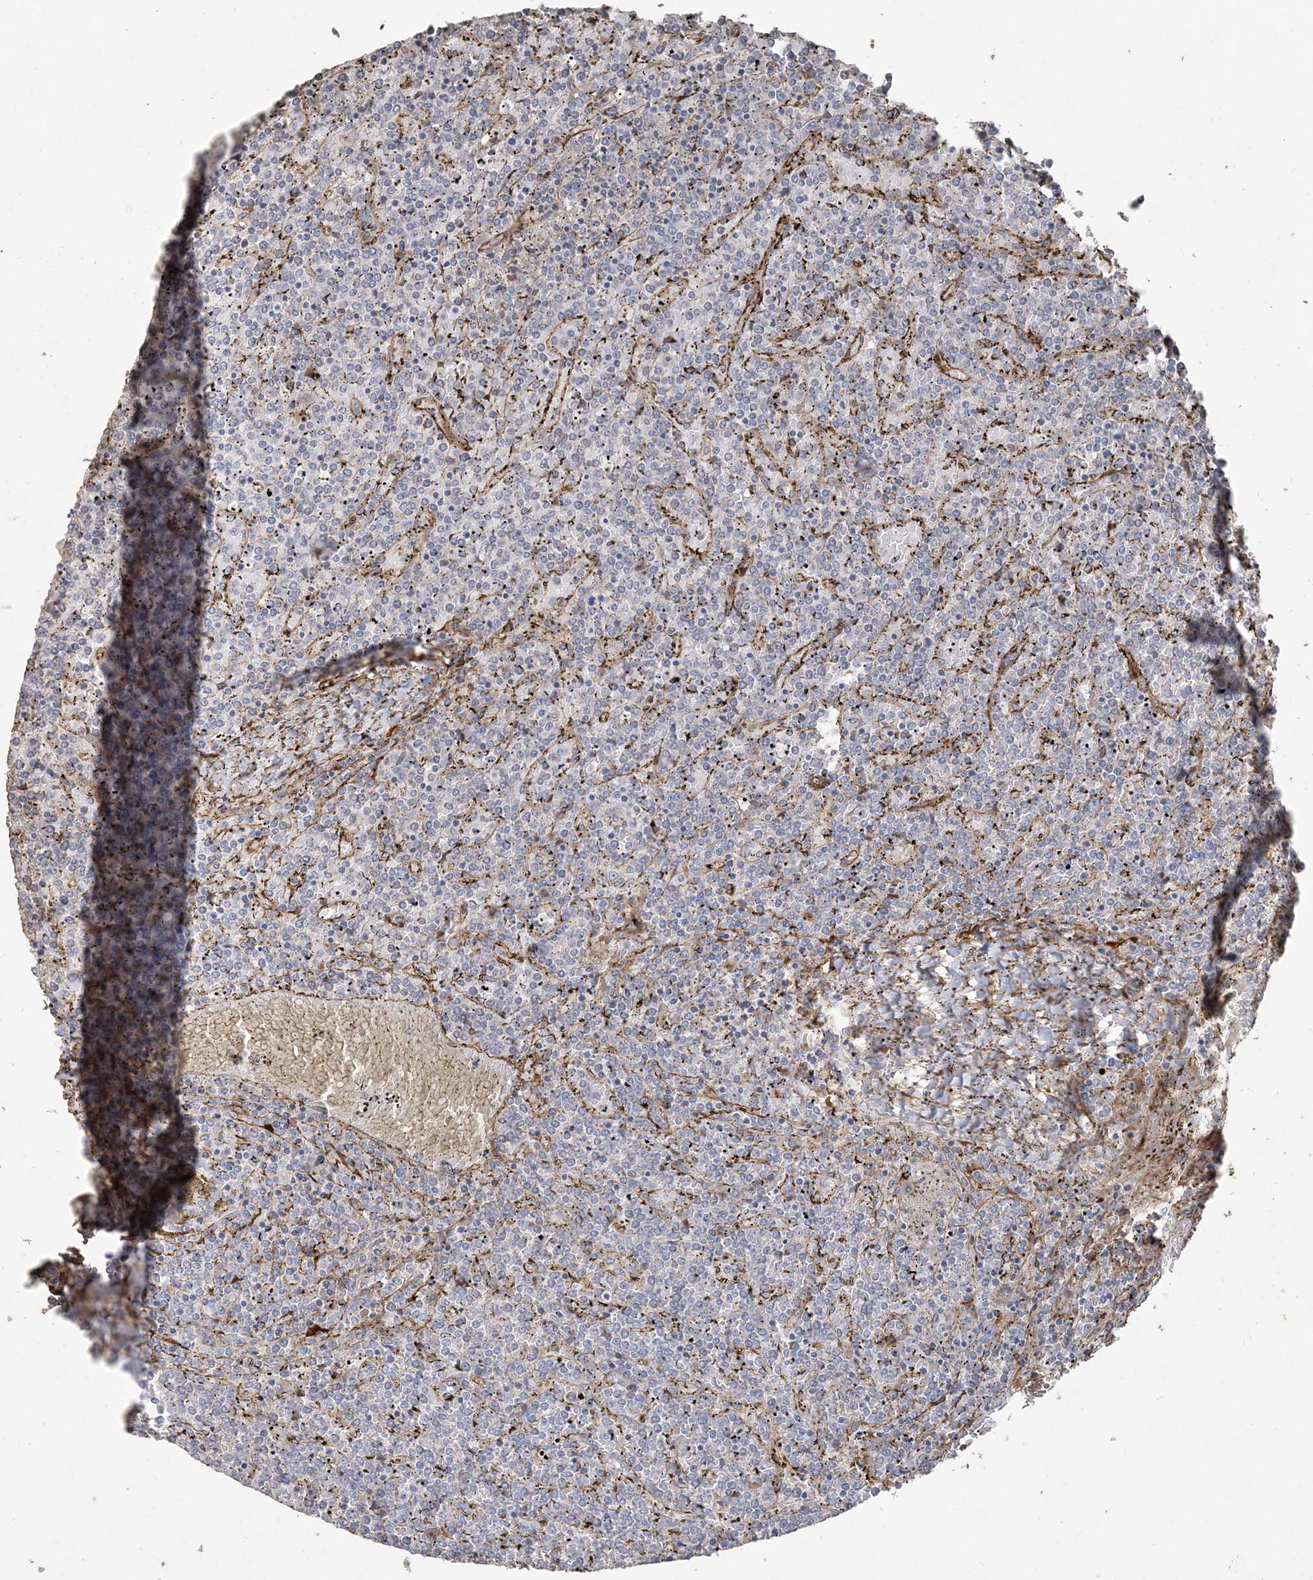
{"staining": {"intensity": "negative", "quantity": "none", "location": "none"}, "tissue": "lymphoma", "cell_type": "Tumor cells", "image_type": "cancer", "snomed": [{"axis": "morphology", "description": "Malignant lymphoma, non-Hodgkin's type, Low grade"}, {"axis": "topography", "description": "Spleen"}], "caption": "Lymphoma stained for a protein using immunohistochemistry (IHC) exhibits no staining tumor cells.", "gene": "RNF145", "patient": {"sex": "female", "age": 19}}